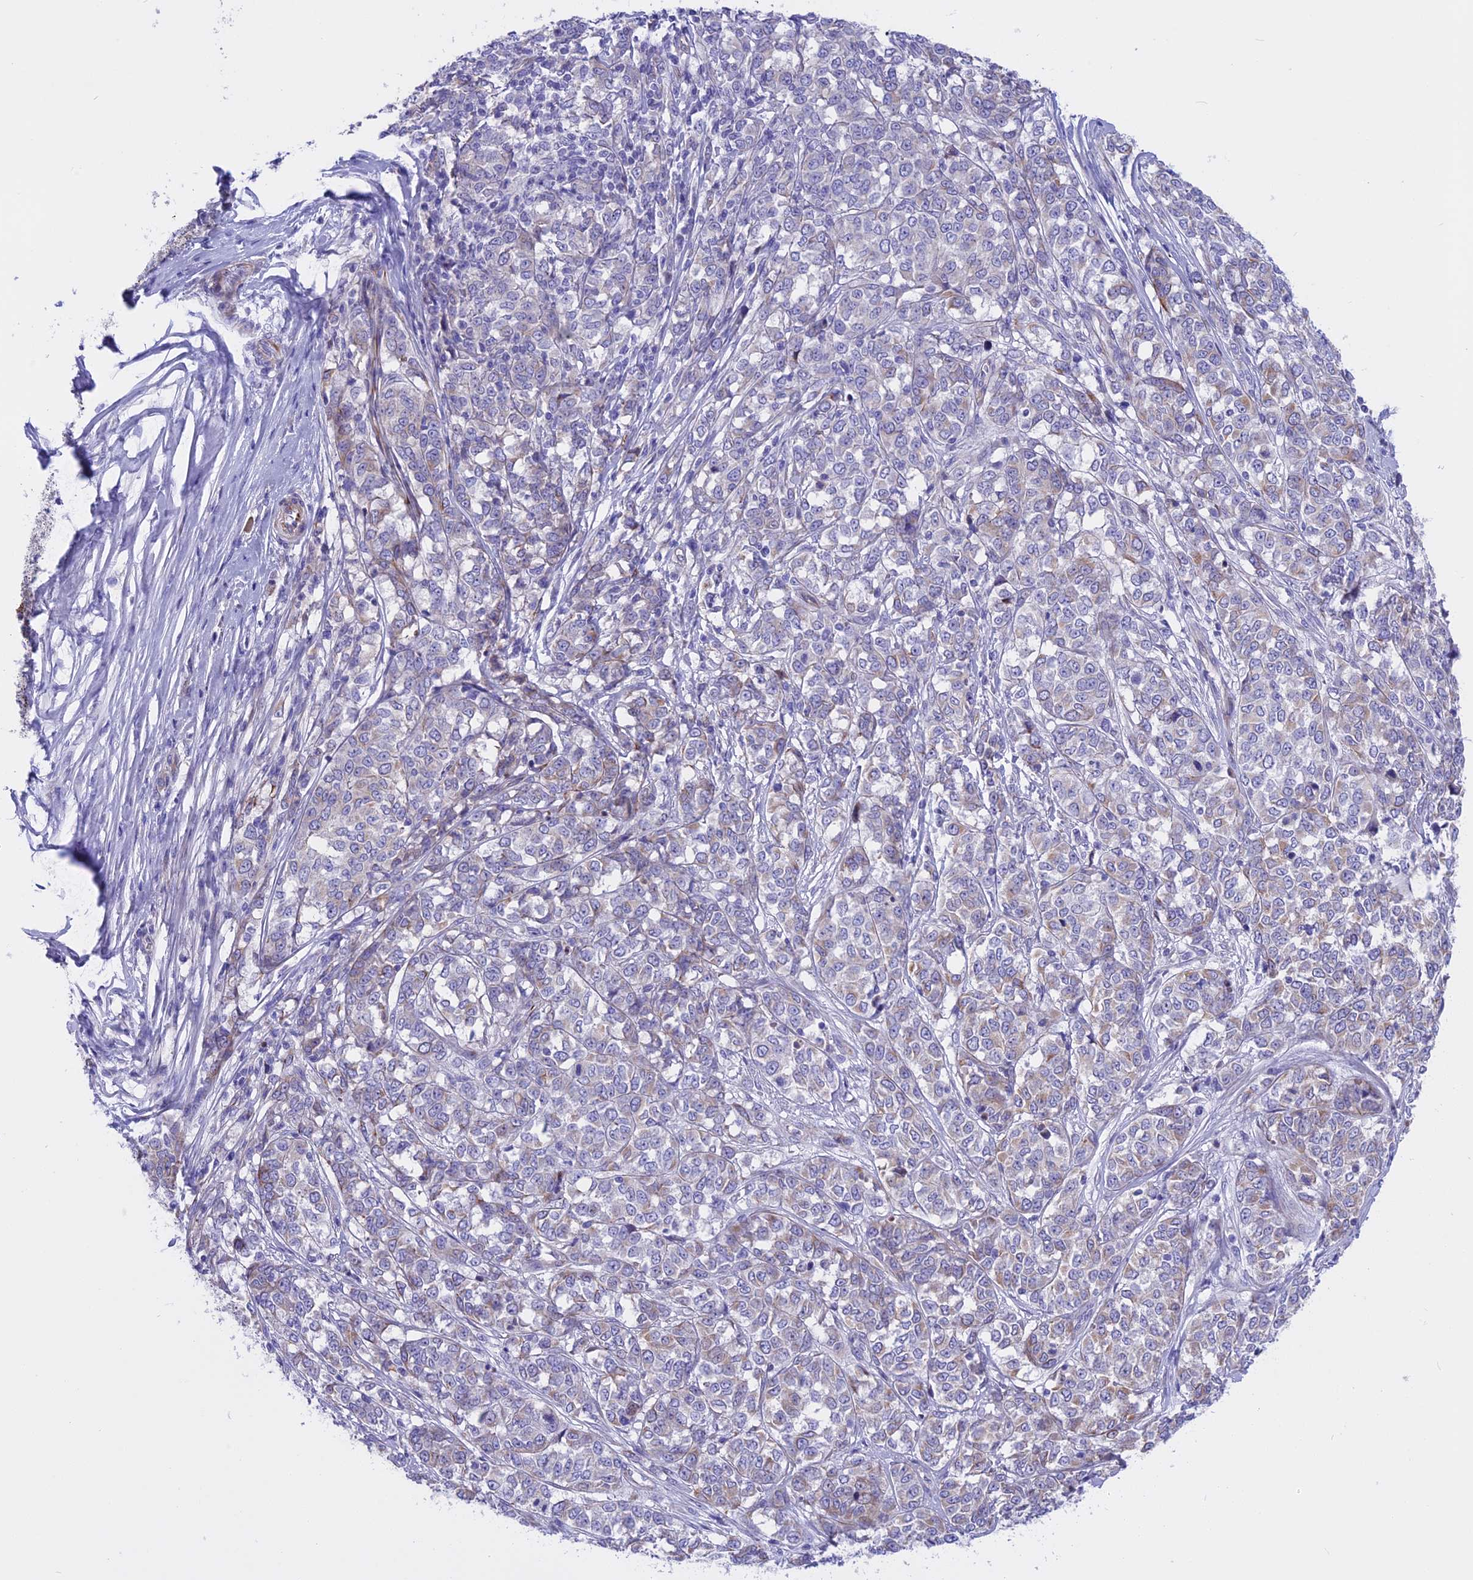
{"staining": {"intensity": "weak", "quantity": "<25%", "location": "cytoplasmic/membranous"}, "tissue": "melanoma", "cell_type": "Tumor cells", "image_type": "cancer", "snomed": [{"axis": "morphology", "description": "Malignant melanoma, NOS"}, {"axis": "topography", "description": "Skin"}], "caption": "IHC image of neoplastic tissue: malignant melanoma stained with DAB exhibits no significant protein staining in tumor cells.", "gene": "TMEM138", "patient": {"sex": "female", "age": 72}}